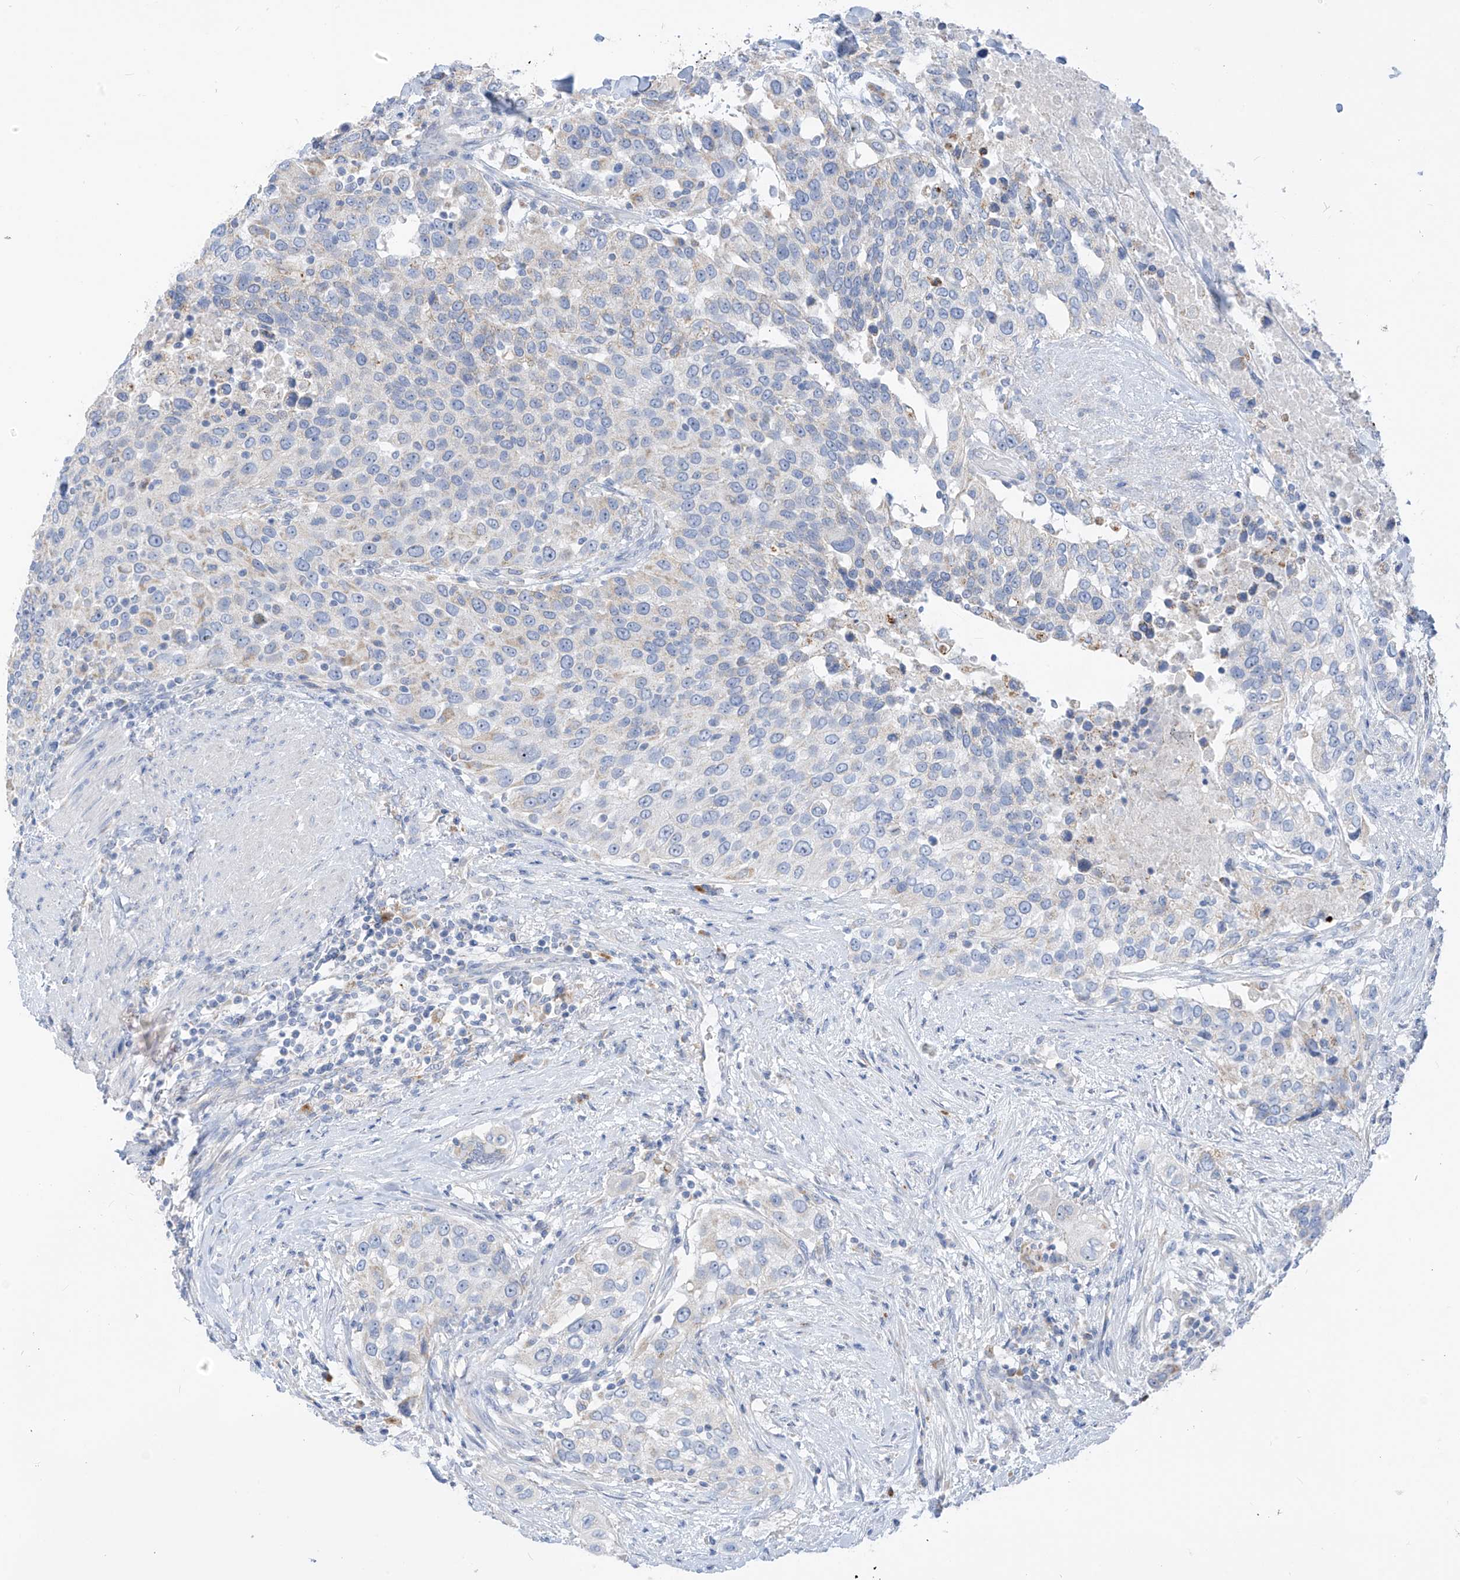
{"staining": {"intensity": "negative", "quantity": "none", "location": "none"}, "tissue": "urothelial cancer", "cell_type": "Tumor cells", "image_type": "cancer", "snomed": [{"axis": "morphology", "description": "Urothelial carcinoma, High grade"}, {"axis": "topography", "description": "Urinary bladder"}], "caption": "Immunohistochemical staining of human urothelial cancer demonstrates no significant expression in tumor cells.", "gene": "ZNF404", "patient": {"sex": "female", "age": 80}}